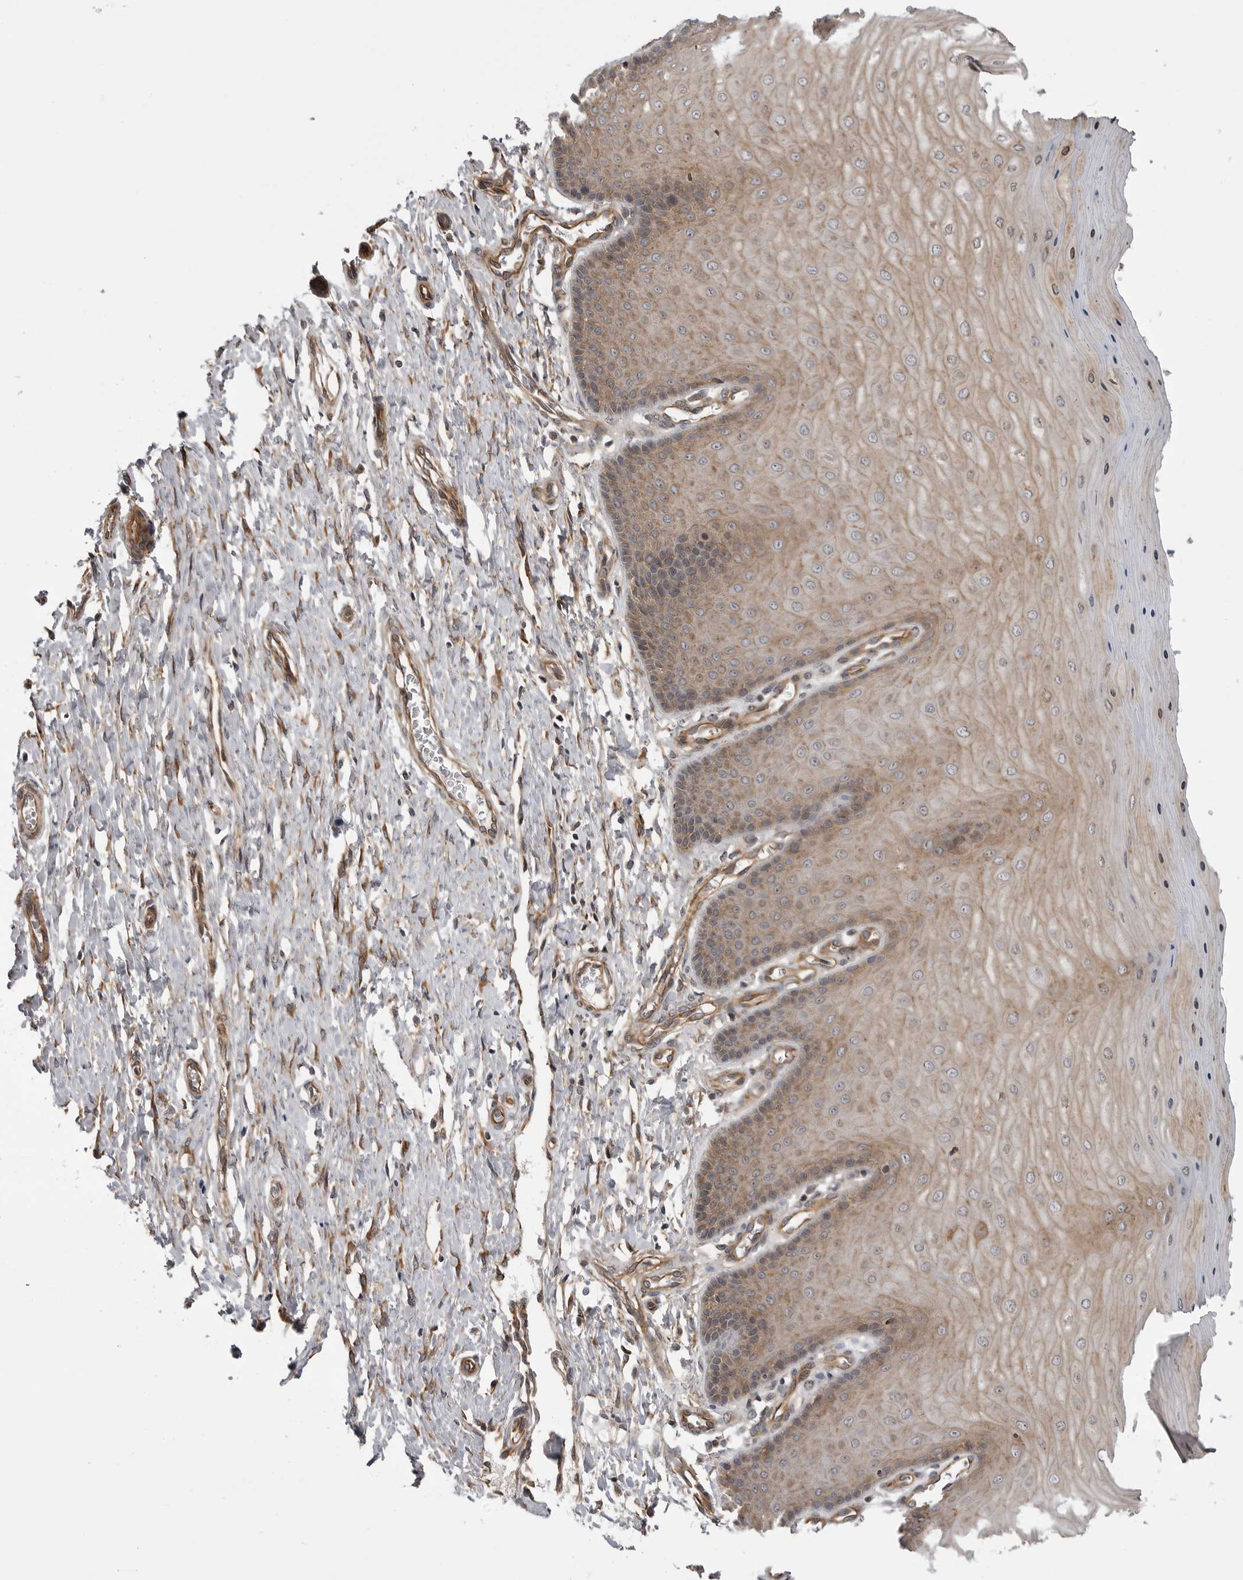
{"staining": {"intensity": "moderate", "quantity": ">75%", "location": "cytoplasmic/membranous"}, "tissue": "cervix", "cell_type": "Glandular cells", "image_type": "normal", "snomed": [{"axis": "morphology", "description": "Normal tissue, NOS"}, {"axis": "topography", "description": "Cervix"}], "caption": "This image demonstrates immunohistochemistry (IHC) staining of benign cervix, with medium moderate cytoplasmic/membranous expression in approximately >75% of glandular cells.", "gene": "LRRC45", "patient": {"sex": "female", "age": 55}}